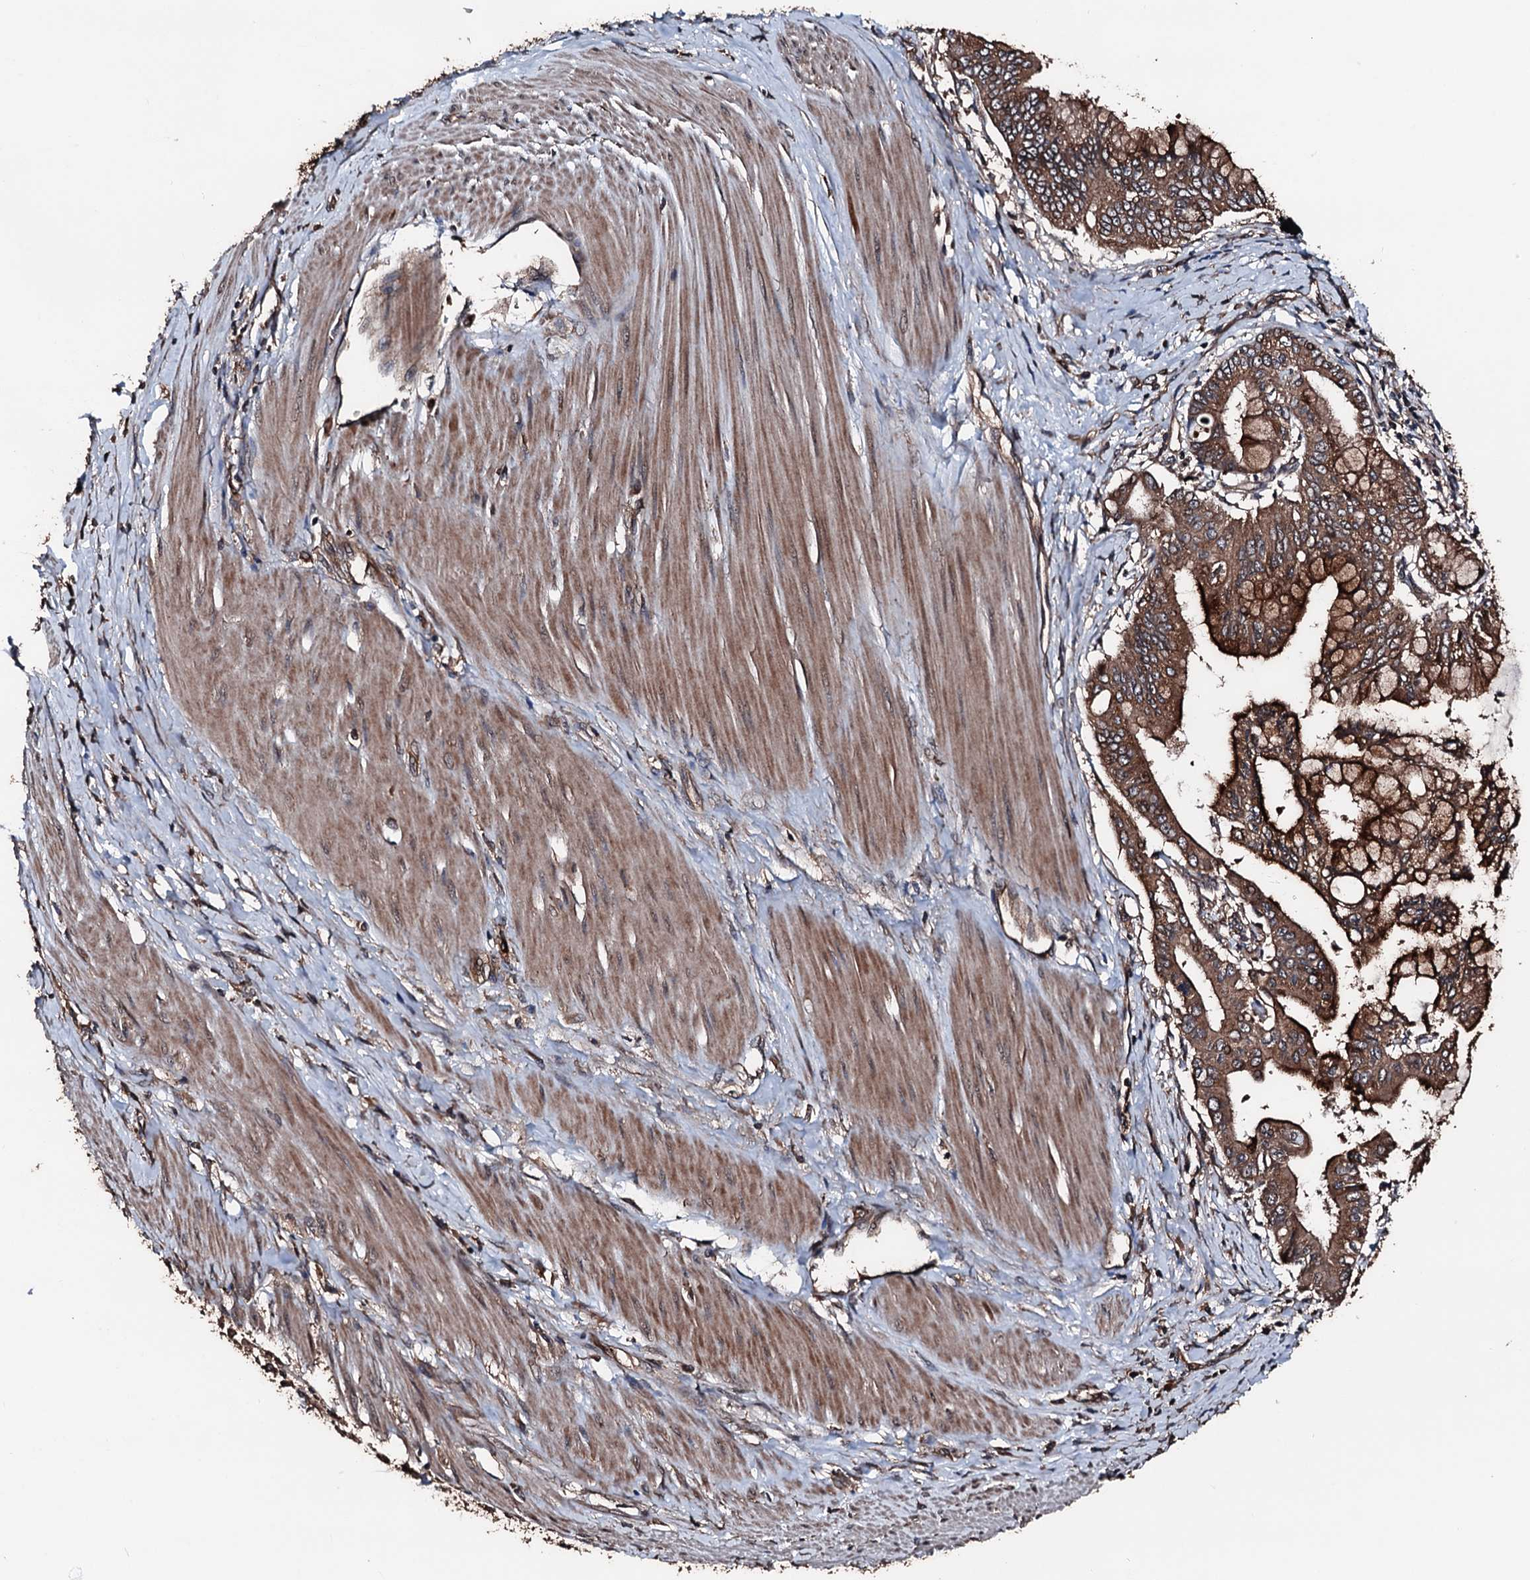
{"staining": {"intensity": "strong", "quantity": ">75%", "location": "cytoplasmic/membranous"}, "tissue": "pancreatic cancer", "cell_type": "Tumor cells", "image_type": "cancer", "snomed": [{"axis": "morphology", "description": "Adenocarcinoma, NOS"}, {"axis": "topography", "description": "Pancreas"}], "caption": "Immunohistochemistry (IHC) (DAB) staining of pancreatic cancer (adenocarcinoma) displays strong cytoplasmic/membranous protein staining in about >75% of tumor cells. The staining was performed using DAB (3,3'-diaminobenzidine), with brown indicating positive protein expression. Nuclei are stained blue with hematoxylin.", "gene": "KIF18A", "patient": {"sex": "male", "age": 46}}